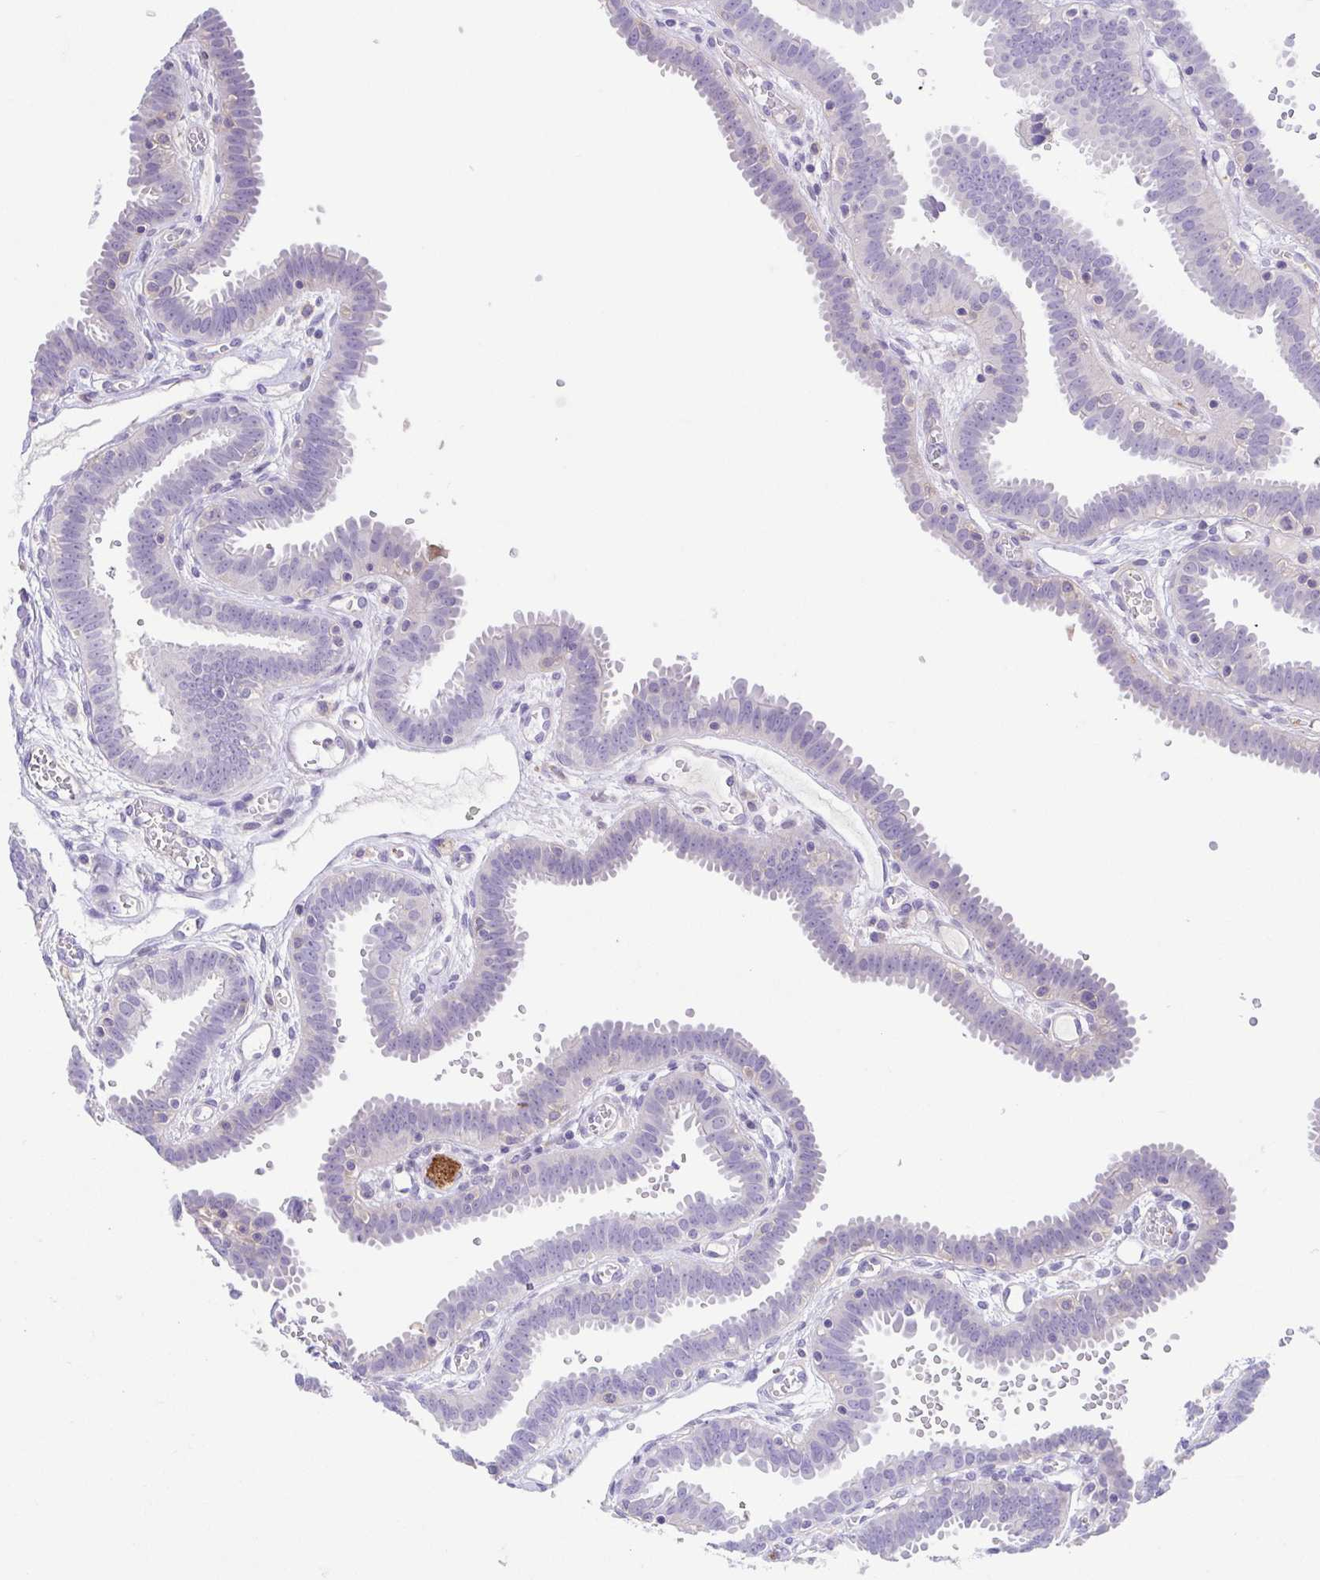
{"staining": {"intensity": "negative", "quantity": "none", "location": "none"}, "tissue": "fallopian tube", "cell_type": "Glandular cells", "image_type": "normal", "snomed": [{"axis": "morphology", "description": "Normal tissue, NOS"}, {"axis": "topography", "description": "Fallopian tube"}], "caption": "A high-resolution image shows IHC staining of benign fallopian tube, which displays no significant staining in glandular cells.", "gene": "PRR14L", "patient": {"sex": "female", "age": 37}}